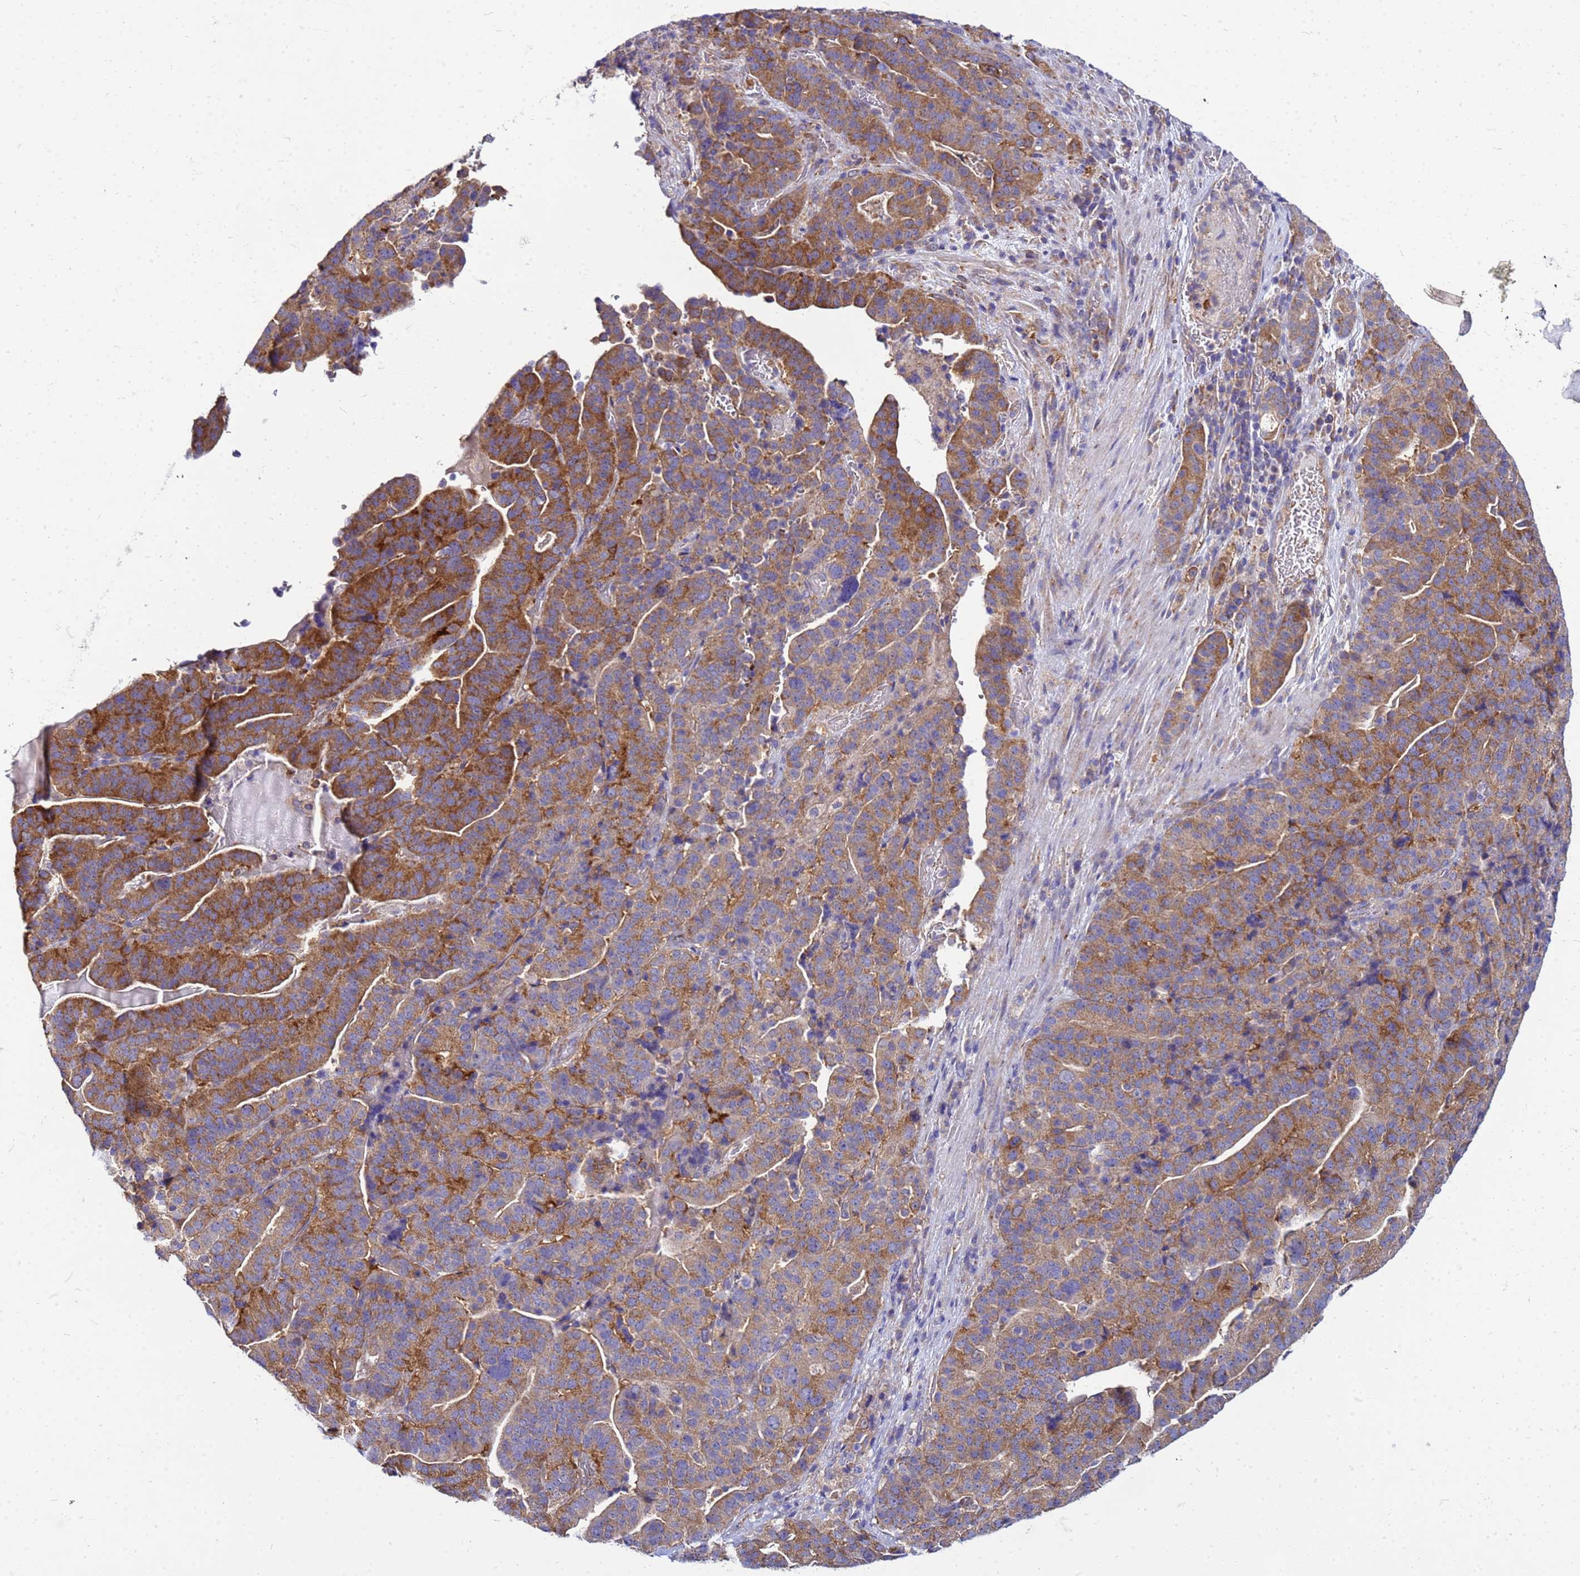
{"staining": {"intensity": "strong", "quantity": "25%-75%", "location": "cytoplasmic/membranous"}, "tissue": "stomach cancer", "cell_type": "Tumor cells", "image_type": "cancer", "snomed": [{"axis": "morphology", "description": "Adenocarcinoma, NOS"}, {"axis": "topography", "description": "Stomach"}], "caption": "A brown stain highlights strong cytoplasmic/membranous positivity of a protein in stomach adenocarcinoma tumor cells.", "gene": "PKD1", "patient": {"sex": "male", "age": 48}}